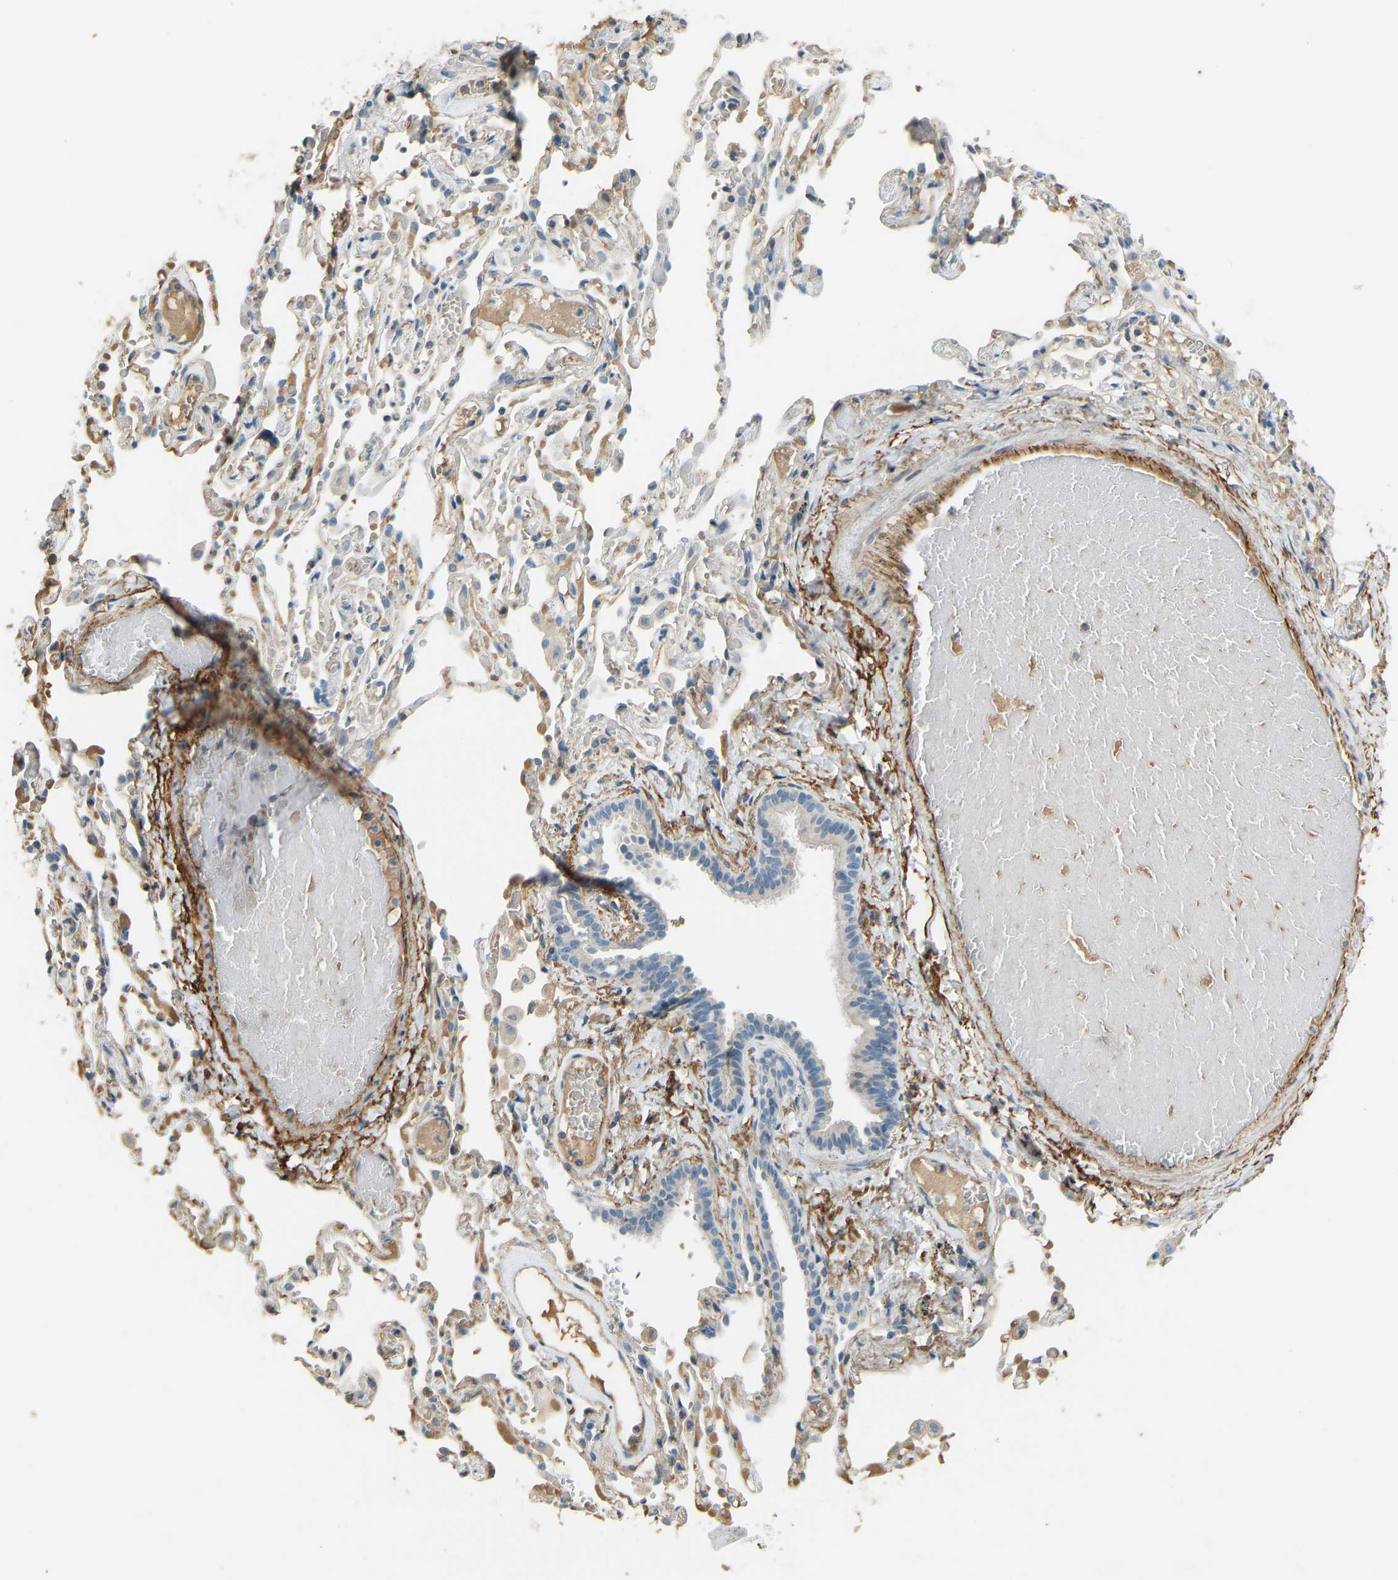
{"staining": {"intensity": "weak", "quantity": "25%-75%", "location": "cytoplasmic/membranous"}, "tissue": "bronchus", "cell_type": "Respiratory epithelial cells", "image_type": "normal", "snomed": [{"axis": "morphology", "description": "Normal tissue, NOS"}, {"axis": "morphology", "description": "Inflammation, NOS"}, {"axis": "topography", "description": "Cartilage tissue"}, {"axis": "topography", "description": "Lung"}], "caption": "An immunohistochemistry (IHC) histopathology image of unremarkable tissue is shown. Protein staining in brown highlights weak cytoplasmic/membranous positivity in bronchus within respiratory epithelial cells. Nuclei are stained in blue.", "gene": "FBLN2", "patient": {"sex": "male", "age": 71}}